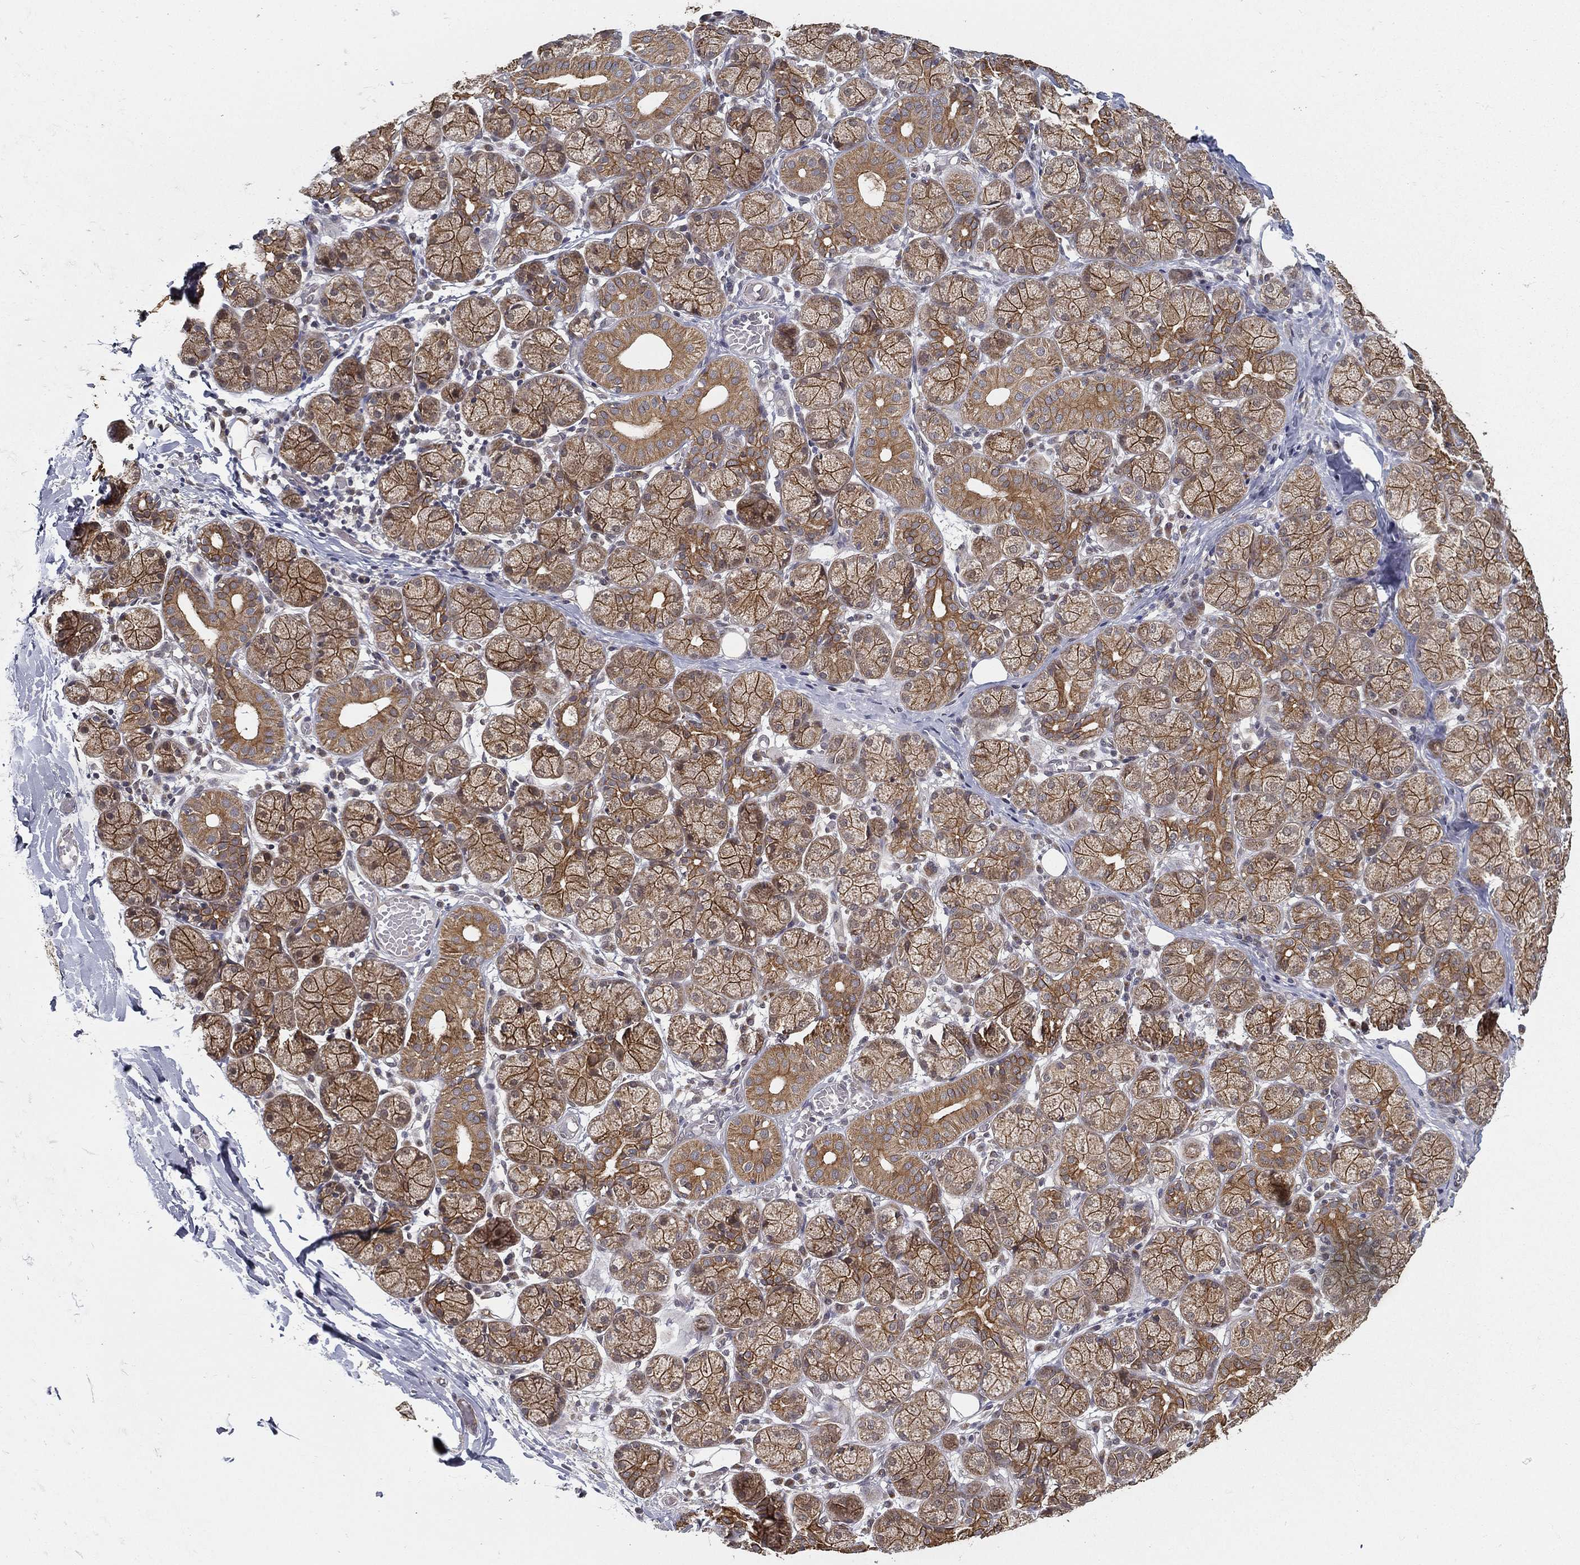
{"staining": {"intensity": "moderate", "quantity": ">75%", "location": "cytoplasmic/membranous"}, "tissue": "salivary gland", "cell_type": "Glandular cells", "image_type": "normal", "snomed": [{"axis": "morphology", "description": "Normal tissue, NOS"}, {"axis": "topography", "description": "Salivary gland"}, {"axis": "topography", "description": "Peripheral nerve tissue"}], "caption": "IHC of benign human salivary gland shows medium levels of moderate cytoplasmic/membranous positivity in approximately >75% of glandular cells. (DAB (3,3'-diaminobenzidine) IHC, brown staining for protein, blue staining for nuclei).", "gene": "UACA", "patient": {"sex": "female", "age": 24}}